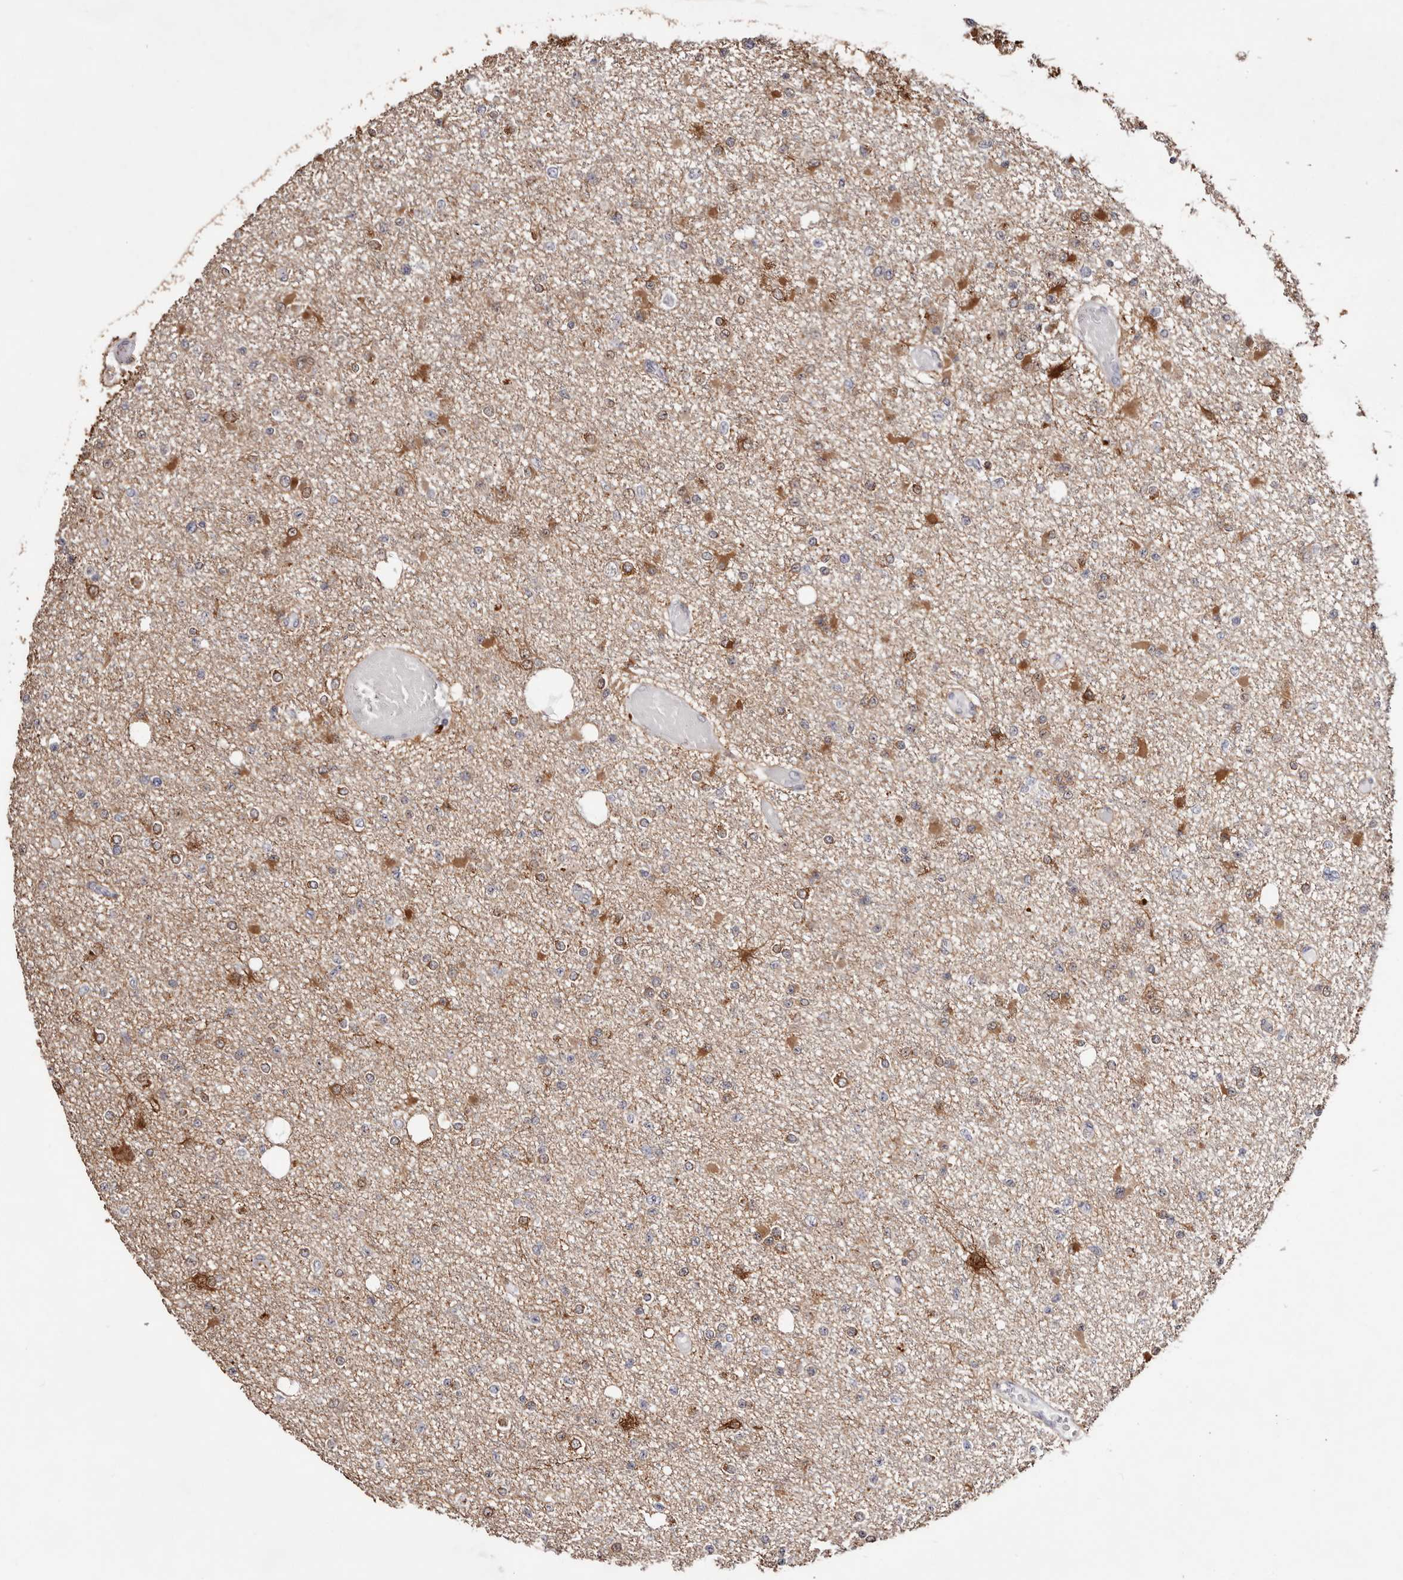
{"staining": {"intensity": "moderate", "quantity": "<25%", "location": "cytoplasmic/membranous"}, "tissue": "glioma", "cell_type": "Tumor cells", "image_type": "cancer", "snomed": [{"axis": "morphology", "description": "Glioma, malignant, Low grade"}, {"axis": "topography", "description": "Brain"}], "caption": "Human malignant glioma (low-grade) stained with a protein marker displays moderate staining in tumor cells.", "gene": "TYW3", "patient": {"sex": "female", "age": 22}}